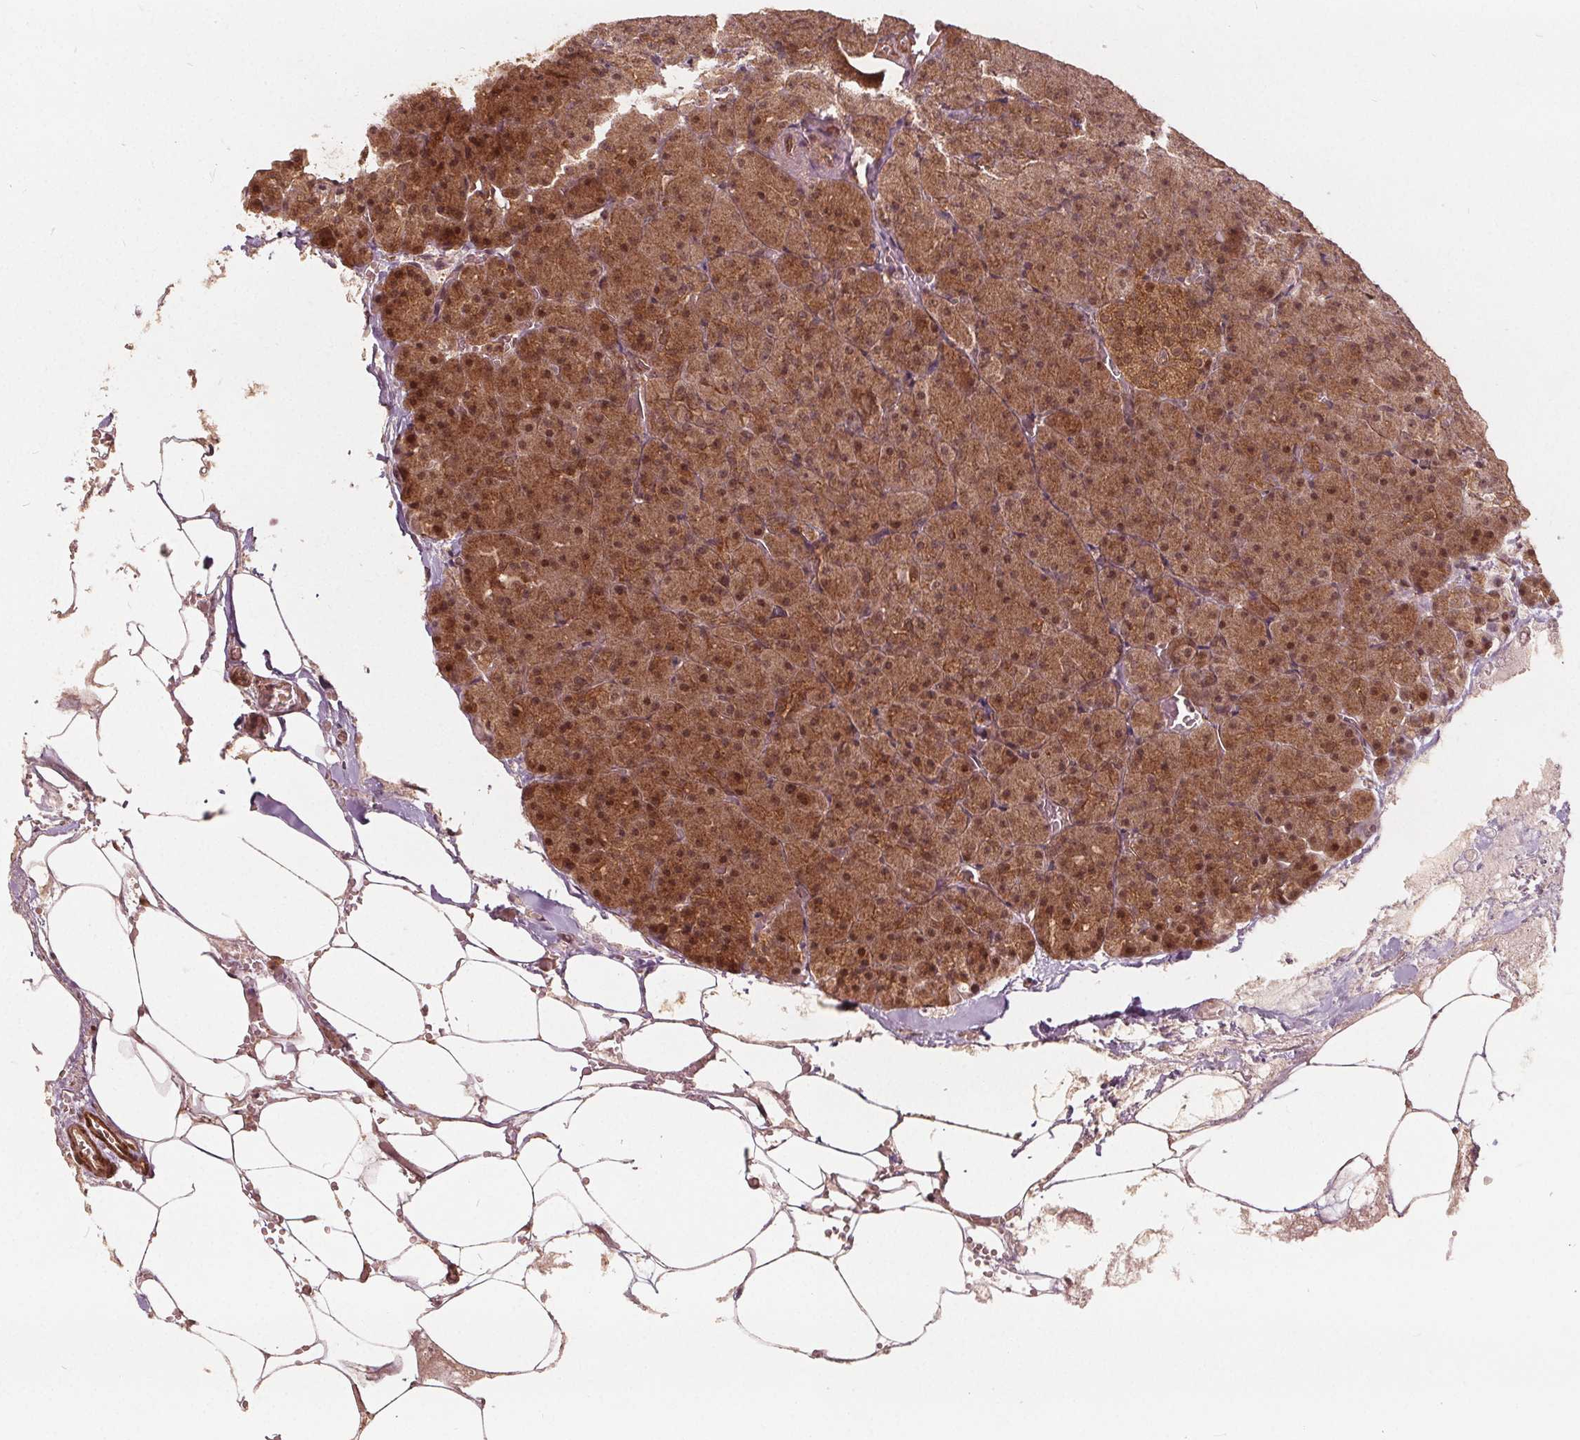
{"staining": {"intensity": "moderate", "quantity": ">75%", "location": "cytoplasmic/membranous,nuclear"}, "tissue": "pancreas", "cell_type": "Exocrine glandular cells", "image_type": "normal", "snomed": [{"axis": "morphology", "description": "Normal tissue, NOS"}, {"axis": "topography", "description": "Pancreas"}], "caption": "Immunohistochemistry (IHC) photomicrograph of normal pancreas: human pancreas stained using immunohistochemistry displays medium levels of moderate protein expression localized specifically in the cytoplasmic/membranous,nuclear of exocrine glandular cells, appearing as a cytoplasmic/membranous,nuclear brown color.", "gene": "PPP1CB", "patient": {"sex": "female", "age": 74}}